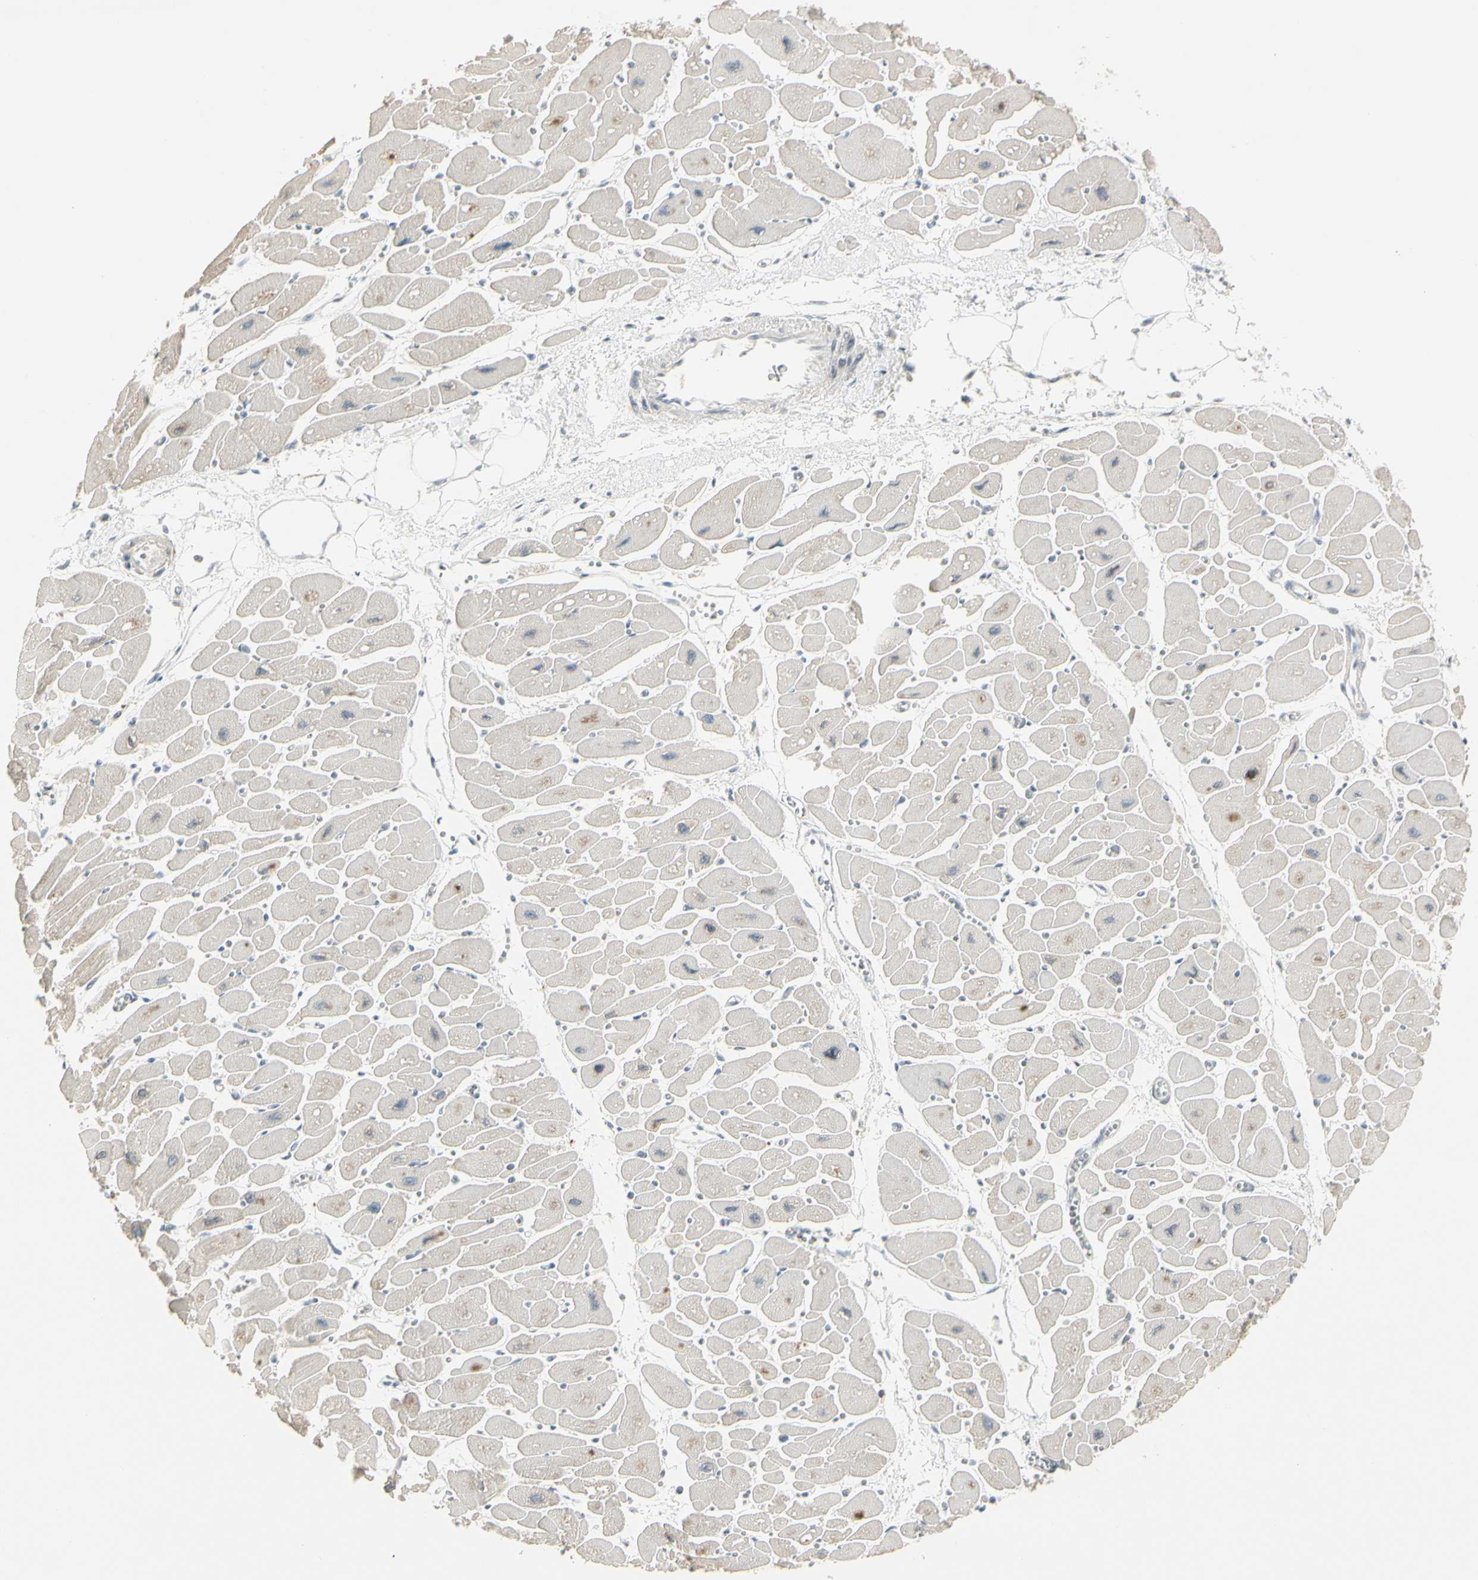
{"staining": {"intensity": "weak", "quantity": "<25%", "location": "cytoplasmic/membranous"}, "tissue": "heart muscle", "cell_type": "Cardiomyocytes", "image_type": "normal", "snomed": [{"axis": "morphology", "description": "Normal tissue, NOS"}, {"axis": "topography", "description": "Heart"}], "caption": "Immunohistochemistry (IHC) of benign heart muscle shows no staining in cardiomyocytes.", "gene": "DMPK", "patient": {"sex": "female", "age": 54}}